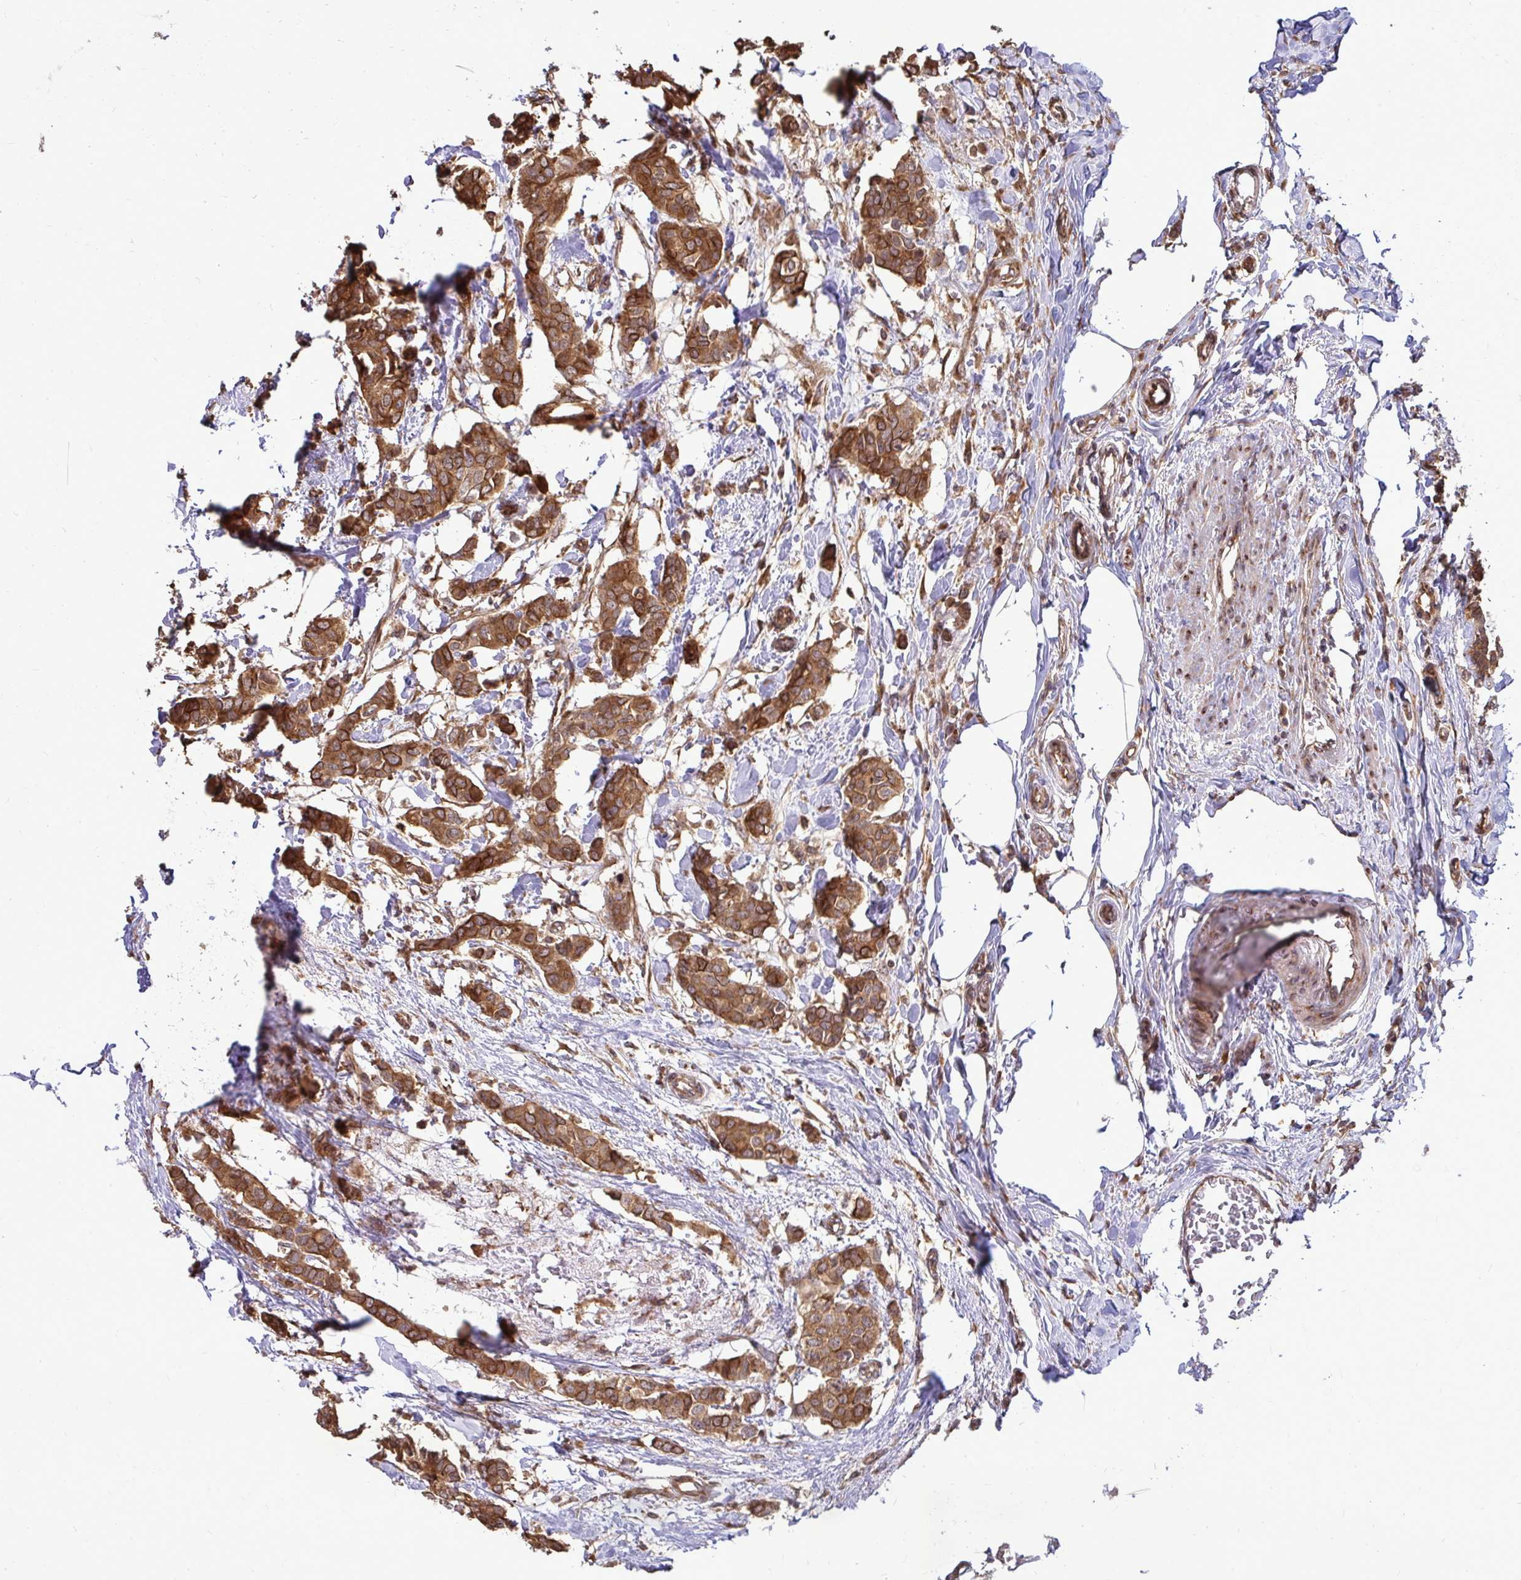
{"staining": {"intensity": "moderate", "quantity": ">75%", "location": "cytoplasmic/membranous"}, "tissue": "breast cancer", "cell_type": "Tumor cells", "image_type": "cancer", "snomed": [{"axis": "morphology", "description": "Duct carcinoma"}, {"axis": "topography", "description": "Breast"}], "caption": "Moderate cytoplasmic/membranous expression for a protein is present in about >75% of tumor cells of intraductal carcinoma (breast) using IHC.", "gene": "FMR1", "patient": {"sex": "female", "age": 62}}